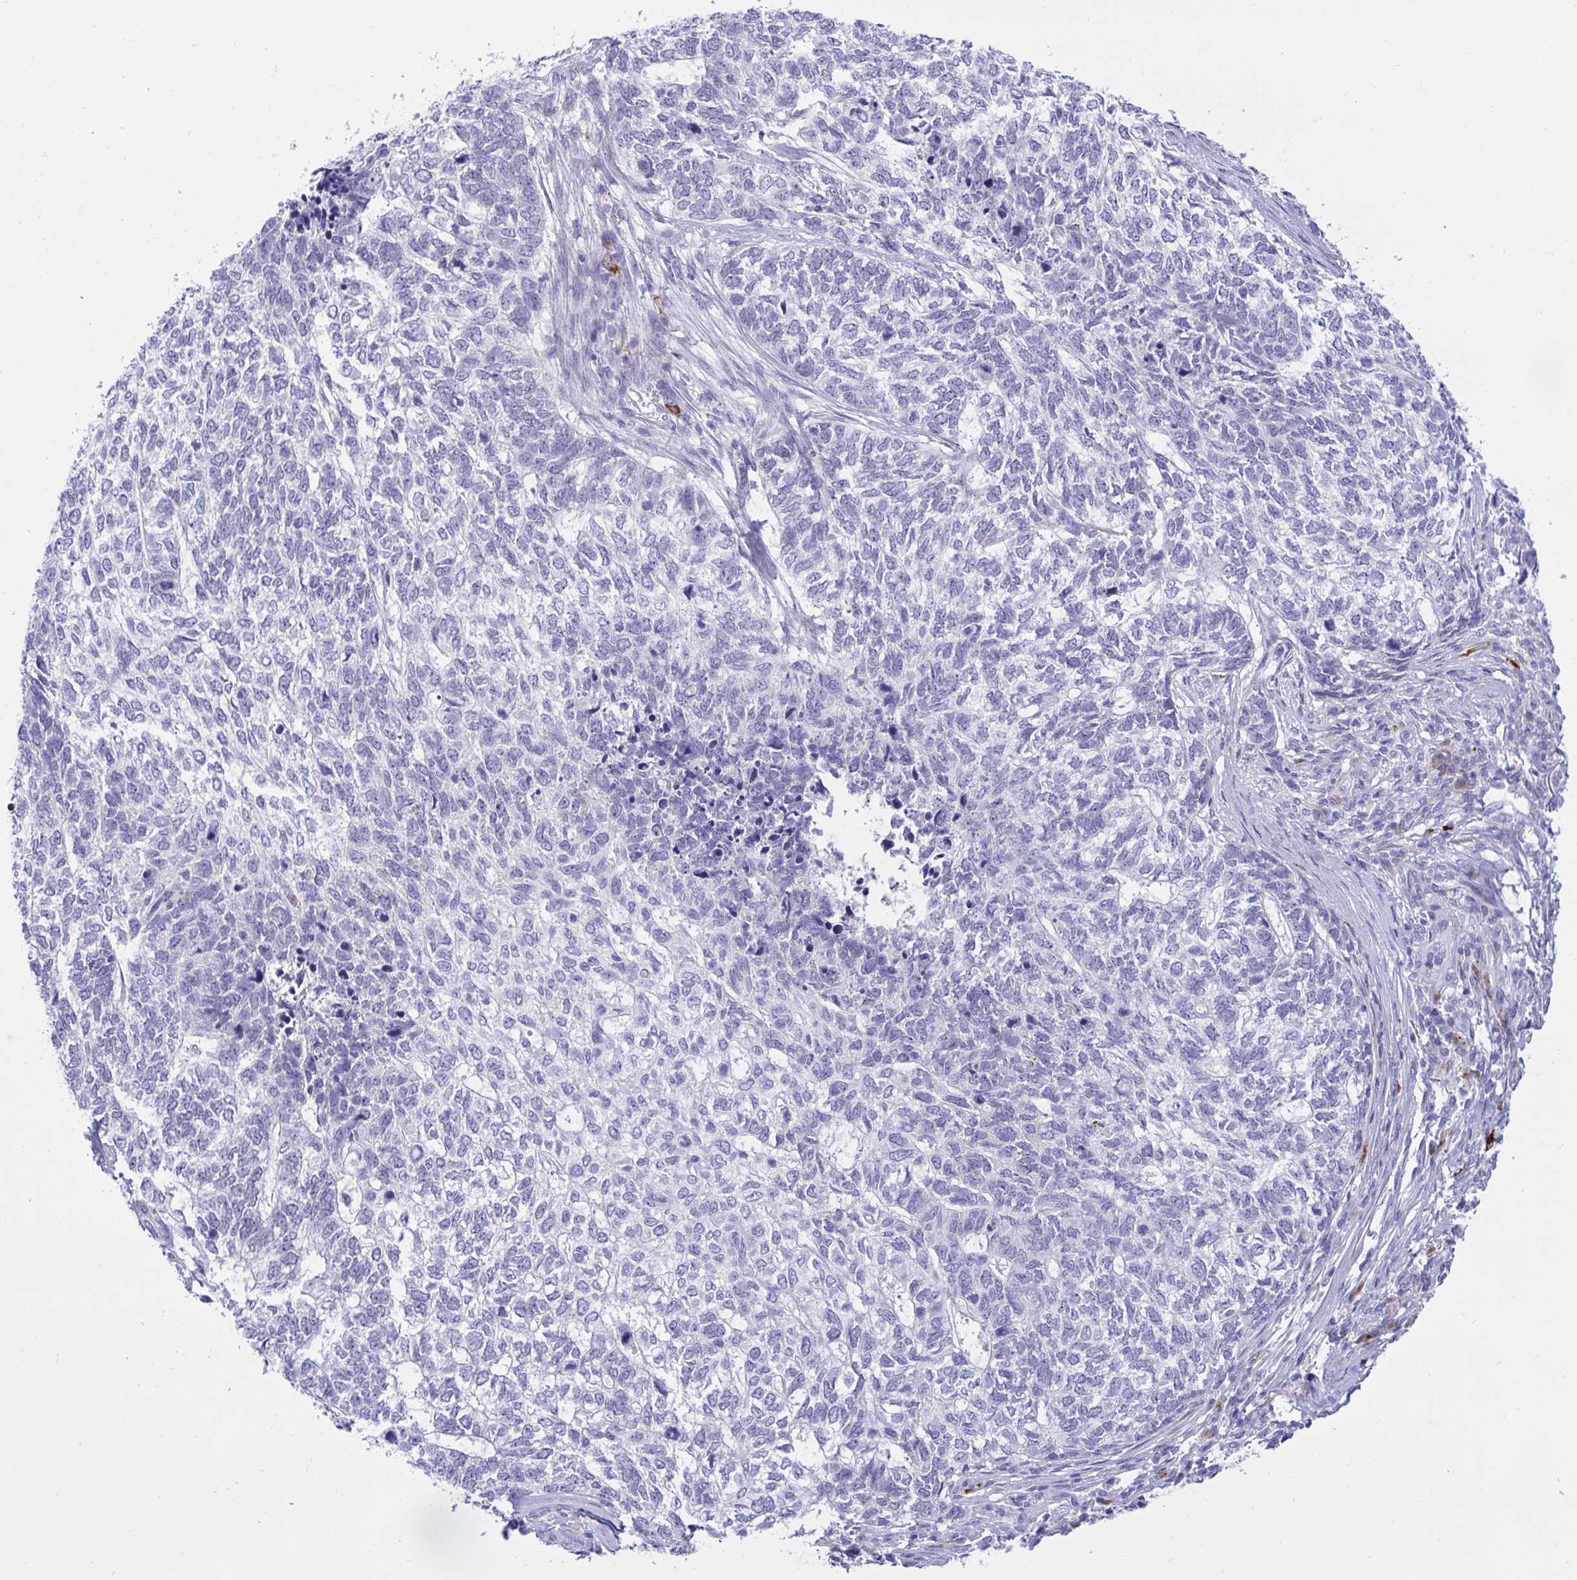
{"staining": {"intensity": "negative", "quantity": "none", "location": "none"}, "tissue": "skin cancer", "cell_type": "Tumor cells", "image_type": "cancer", "snomed": [{"axis": "morphology", "description": "Basal cell carcinoma"}, {"axis": "topography", "description": "Skin"}], "caption": "This is a histopathology image of immunohistochemistry (IHC) staining of skin cancer (basal cell carcinoma), which shows no expression in tumor cells.", "gene": "FAM219B", "patient": {"sex": "female", "age": 65}}